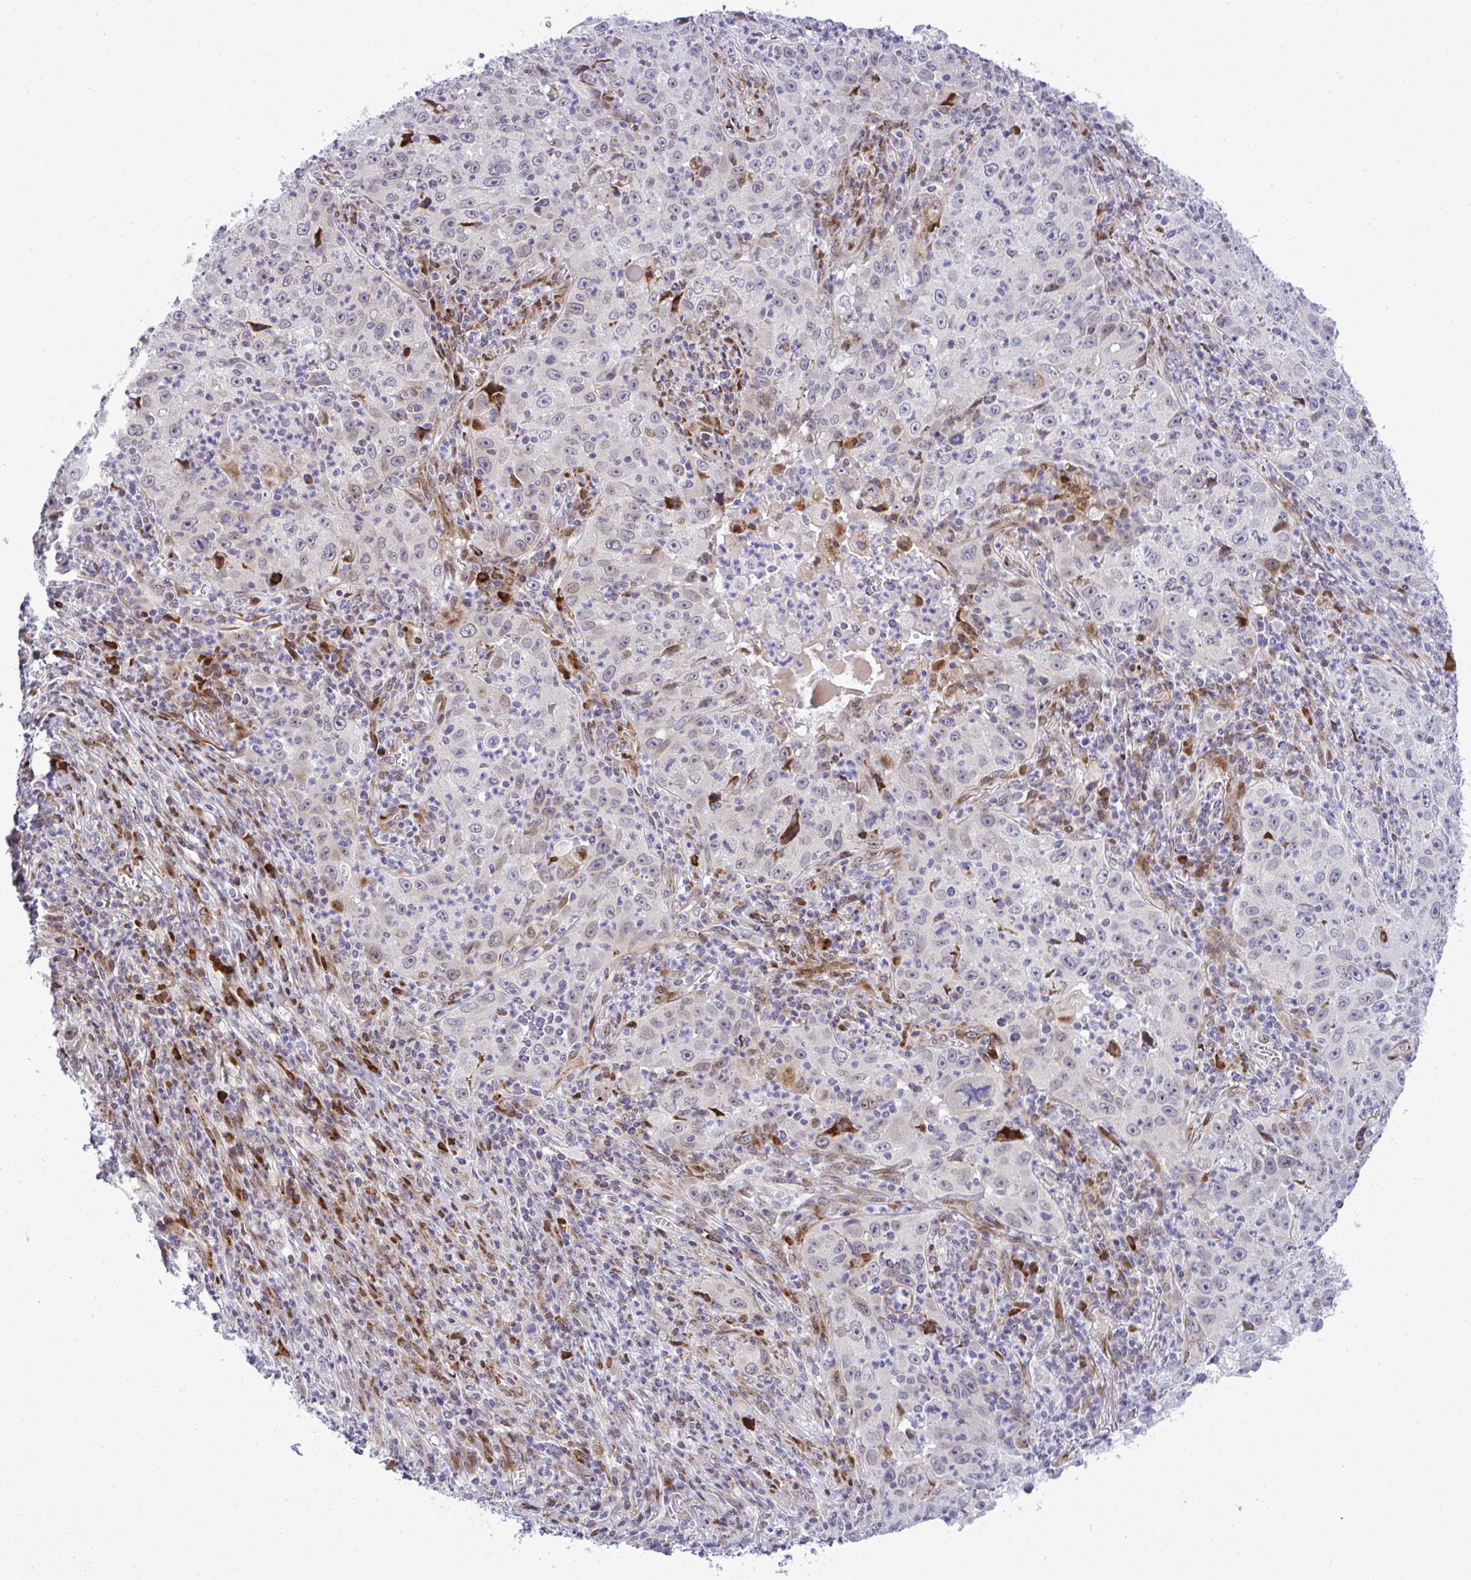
{"staining": {"intensity": "negative", "quantity": "none", "location": "none"}, "tissue": "lung cancer", "cell_type": "Tumor cells", "image_type": "cancer", "snomed": [{"axis": "morphology", "description": "Squamous cell carcinoma, NOS"}, {"axis": "topography", "description": "Lung"}], "caption": "High power microscopy image of an immunohistochemistry histopathology image of lung cancer, revealing no significant positivity in tumor cells.", "gene": "CASTOR2", "patient": {"sex": "male", "age": 71}}